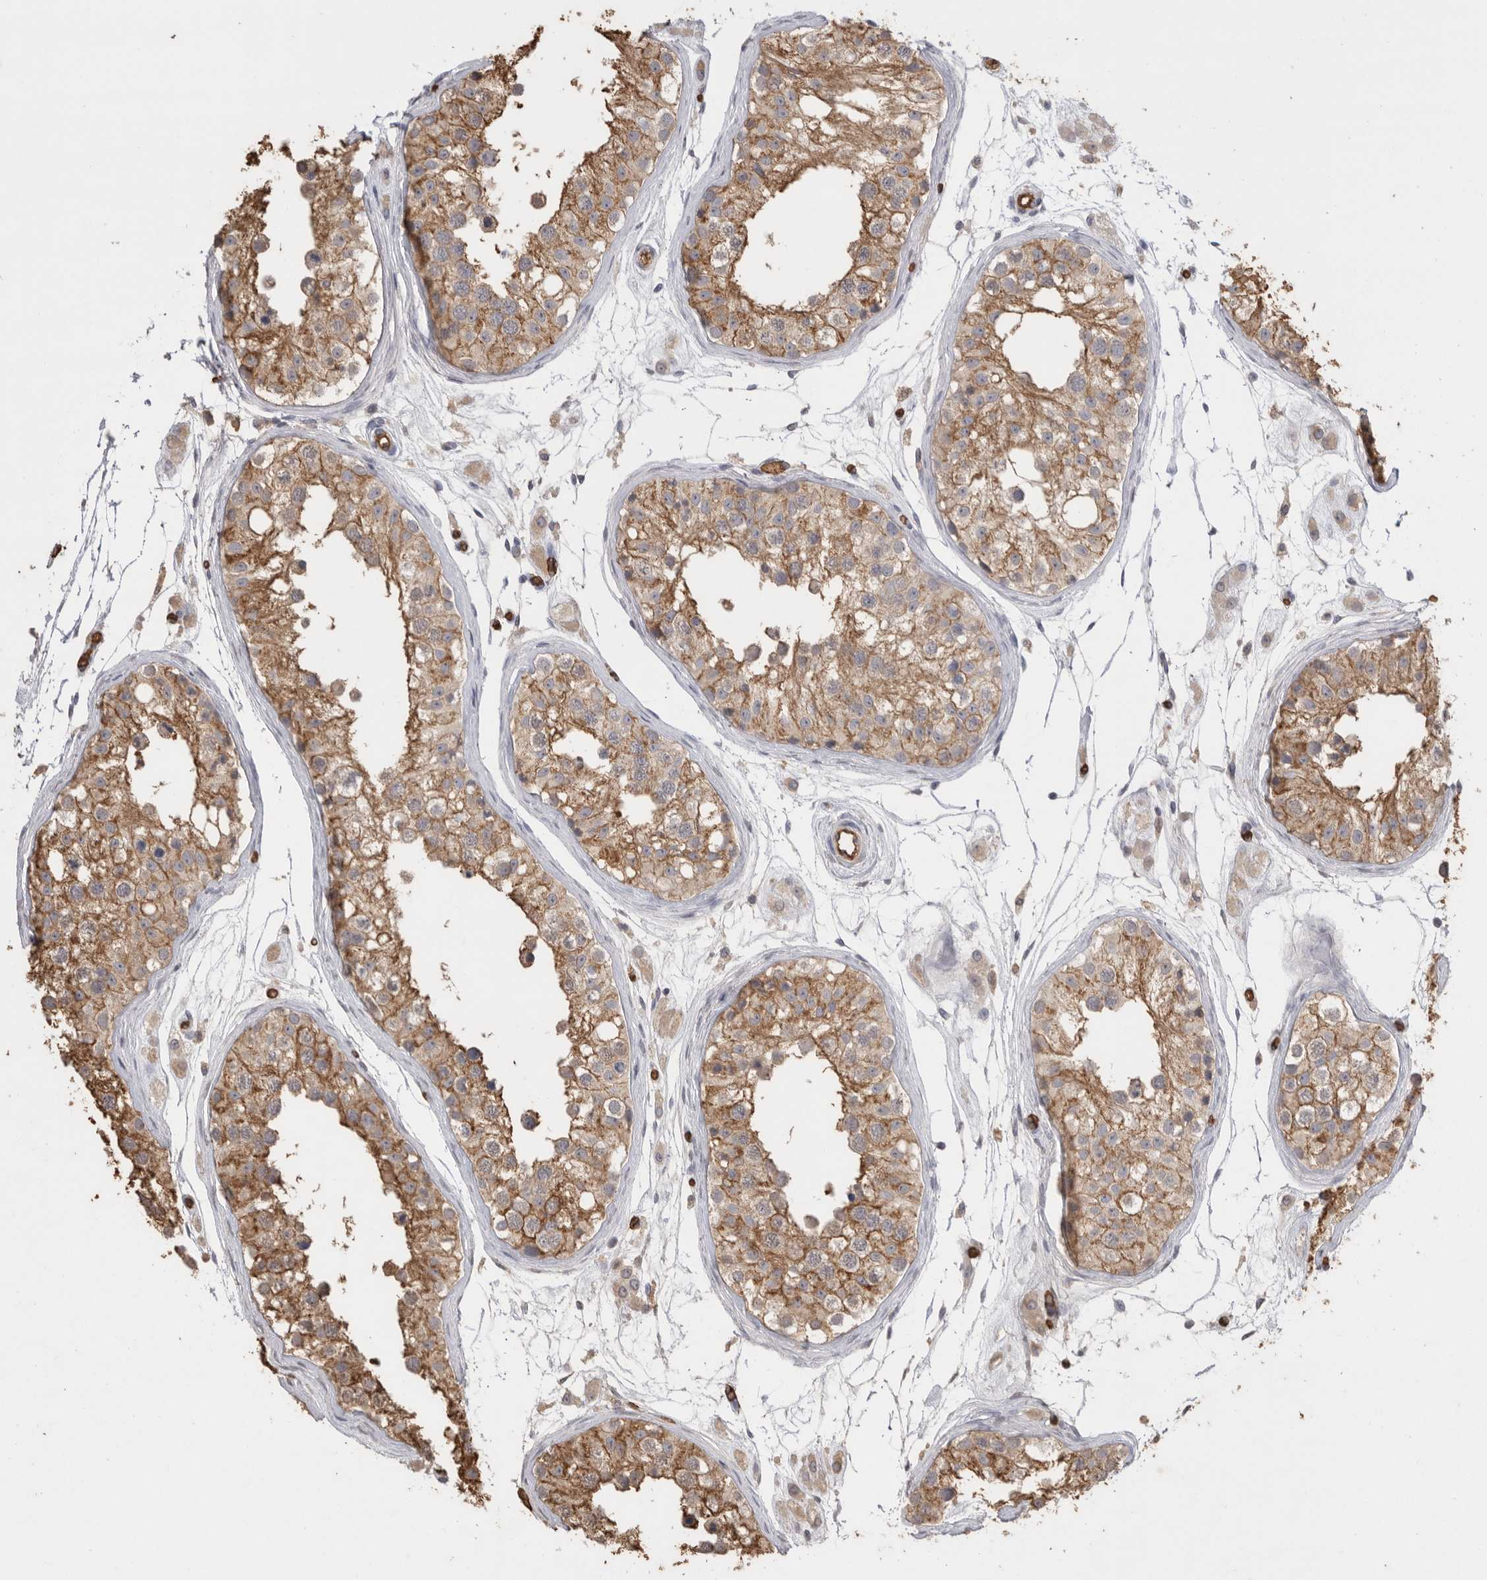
{"staining": {"intensity": "moderate", "quantity": ">75%", "location": "cytoplasmic/membranous"}, "tissue": "testis", "cell_type": "Cells in seminiferous ducts", "image_type": "normal", "snomed": [{"axis": "morphology", "description": "Normal tissue, NOS"}, {"axis": "morphology", "description": "Adenocarcinoma, metastatic, NOS"}, {"axis": "topography", "description": "Testis"}], "caption": "A micrograph of human testis stained for a protein demonstrates moderate cytoplasmic/membranous brown staining in cells in seminiferous ducts. (DAB IHC, brown staining for protein, blue staining for nuclei).", "gene": "IL27", "patient": {"sex": "male", "age": 26}}